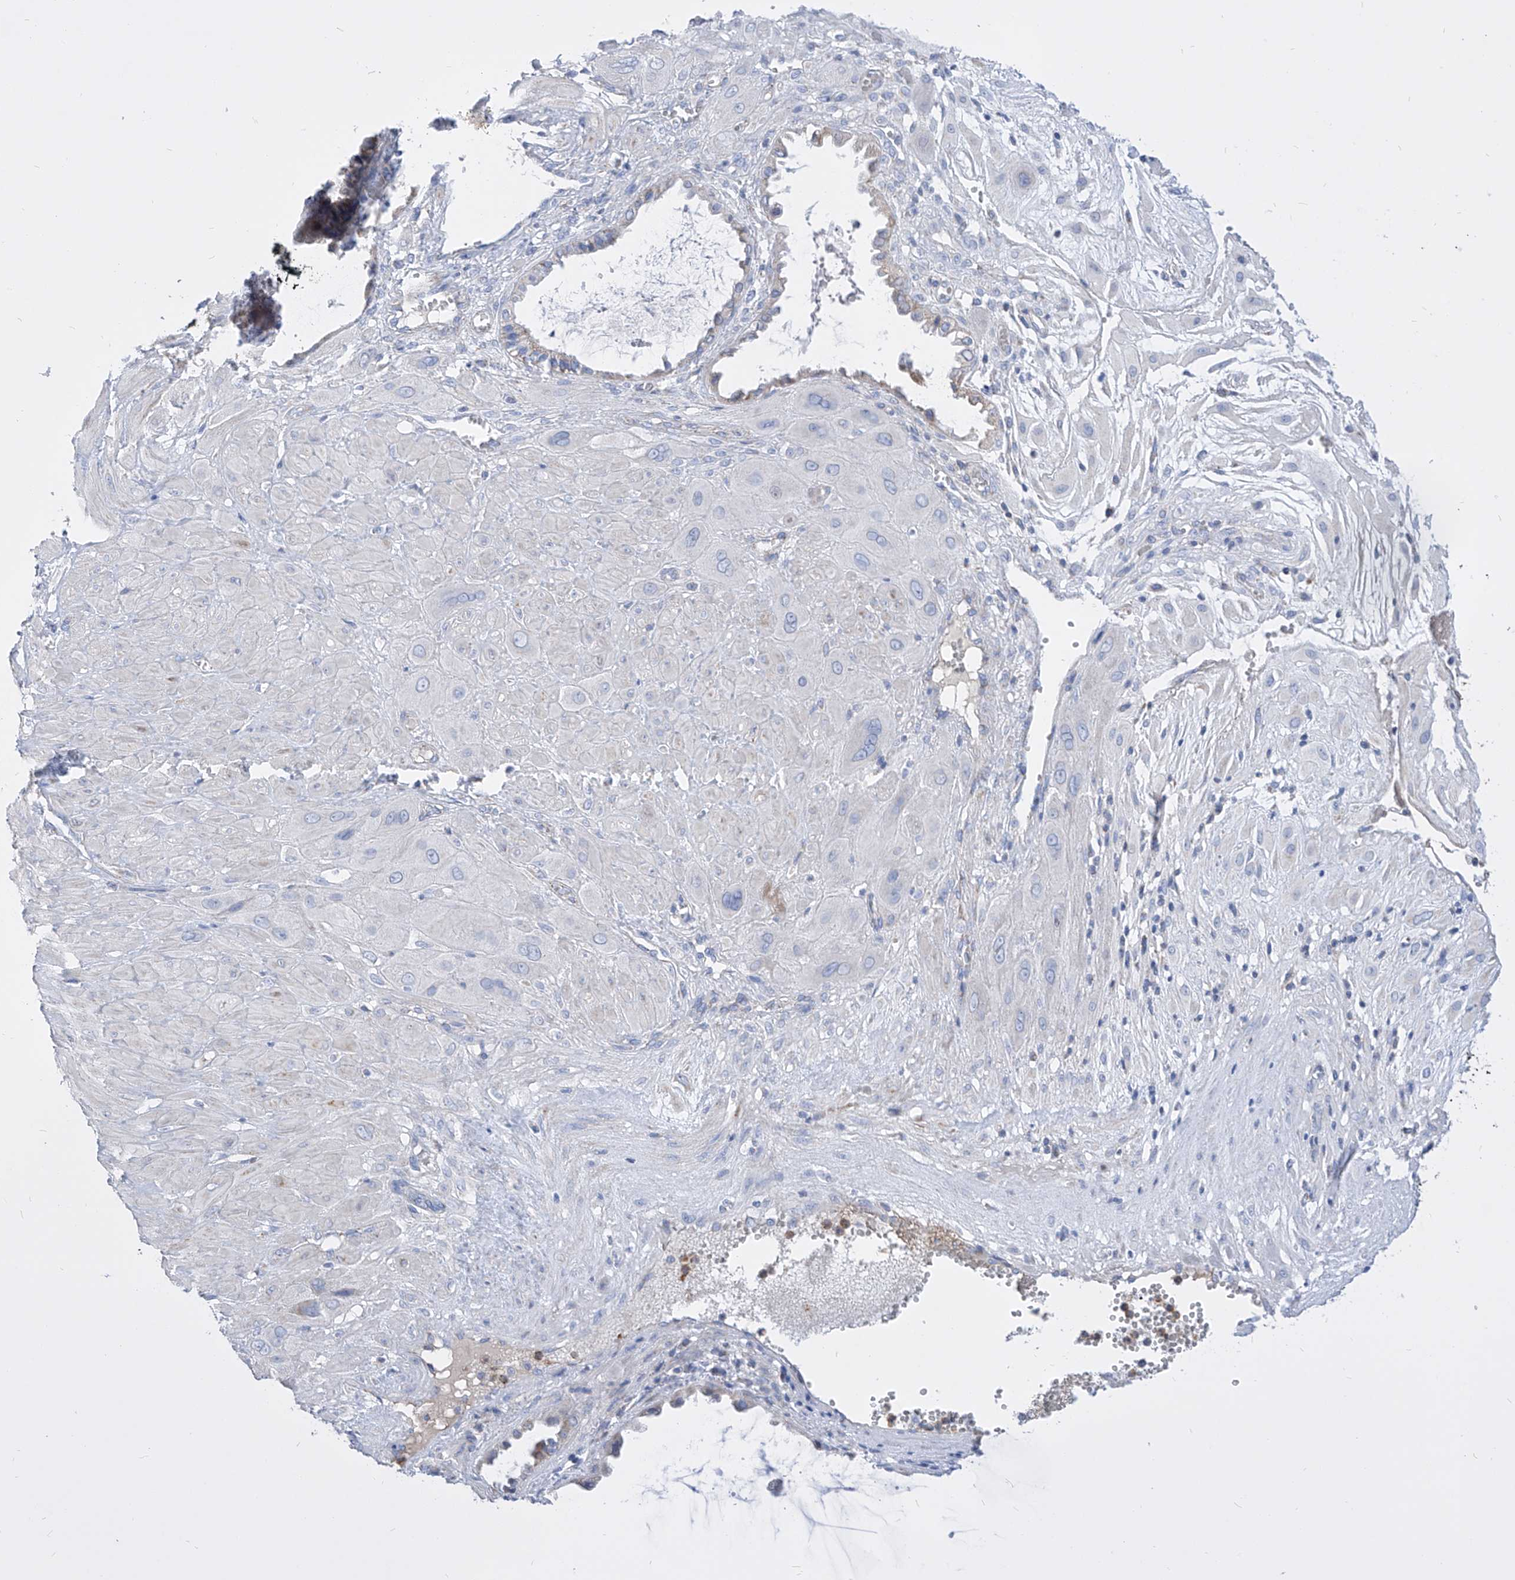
{"staining": {"intensity": "negative", "quantity": "none", "location": "none"}, "tissue": "cervical cancer", "cell_type": "Tumor cells", "image_type": "cancer", "snomed": [{"axis": "morphology", "description": "Squamous cell carcinoma, NOS"}, {"axis": "topography", "description": "Cervix"}], "caption": "Tumor cells are negative for protein expression in human cervical cancer (squamous cell carcinoma).", "gene": "COQ3", "patient": {"sex": "female", "age": 34}}